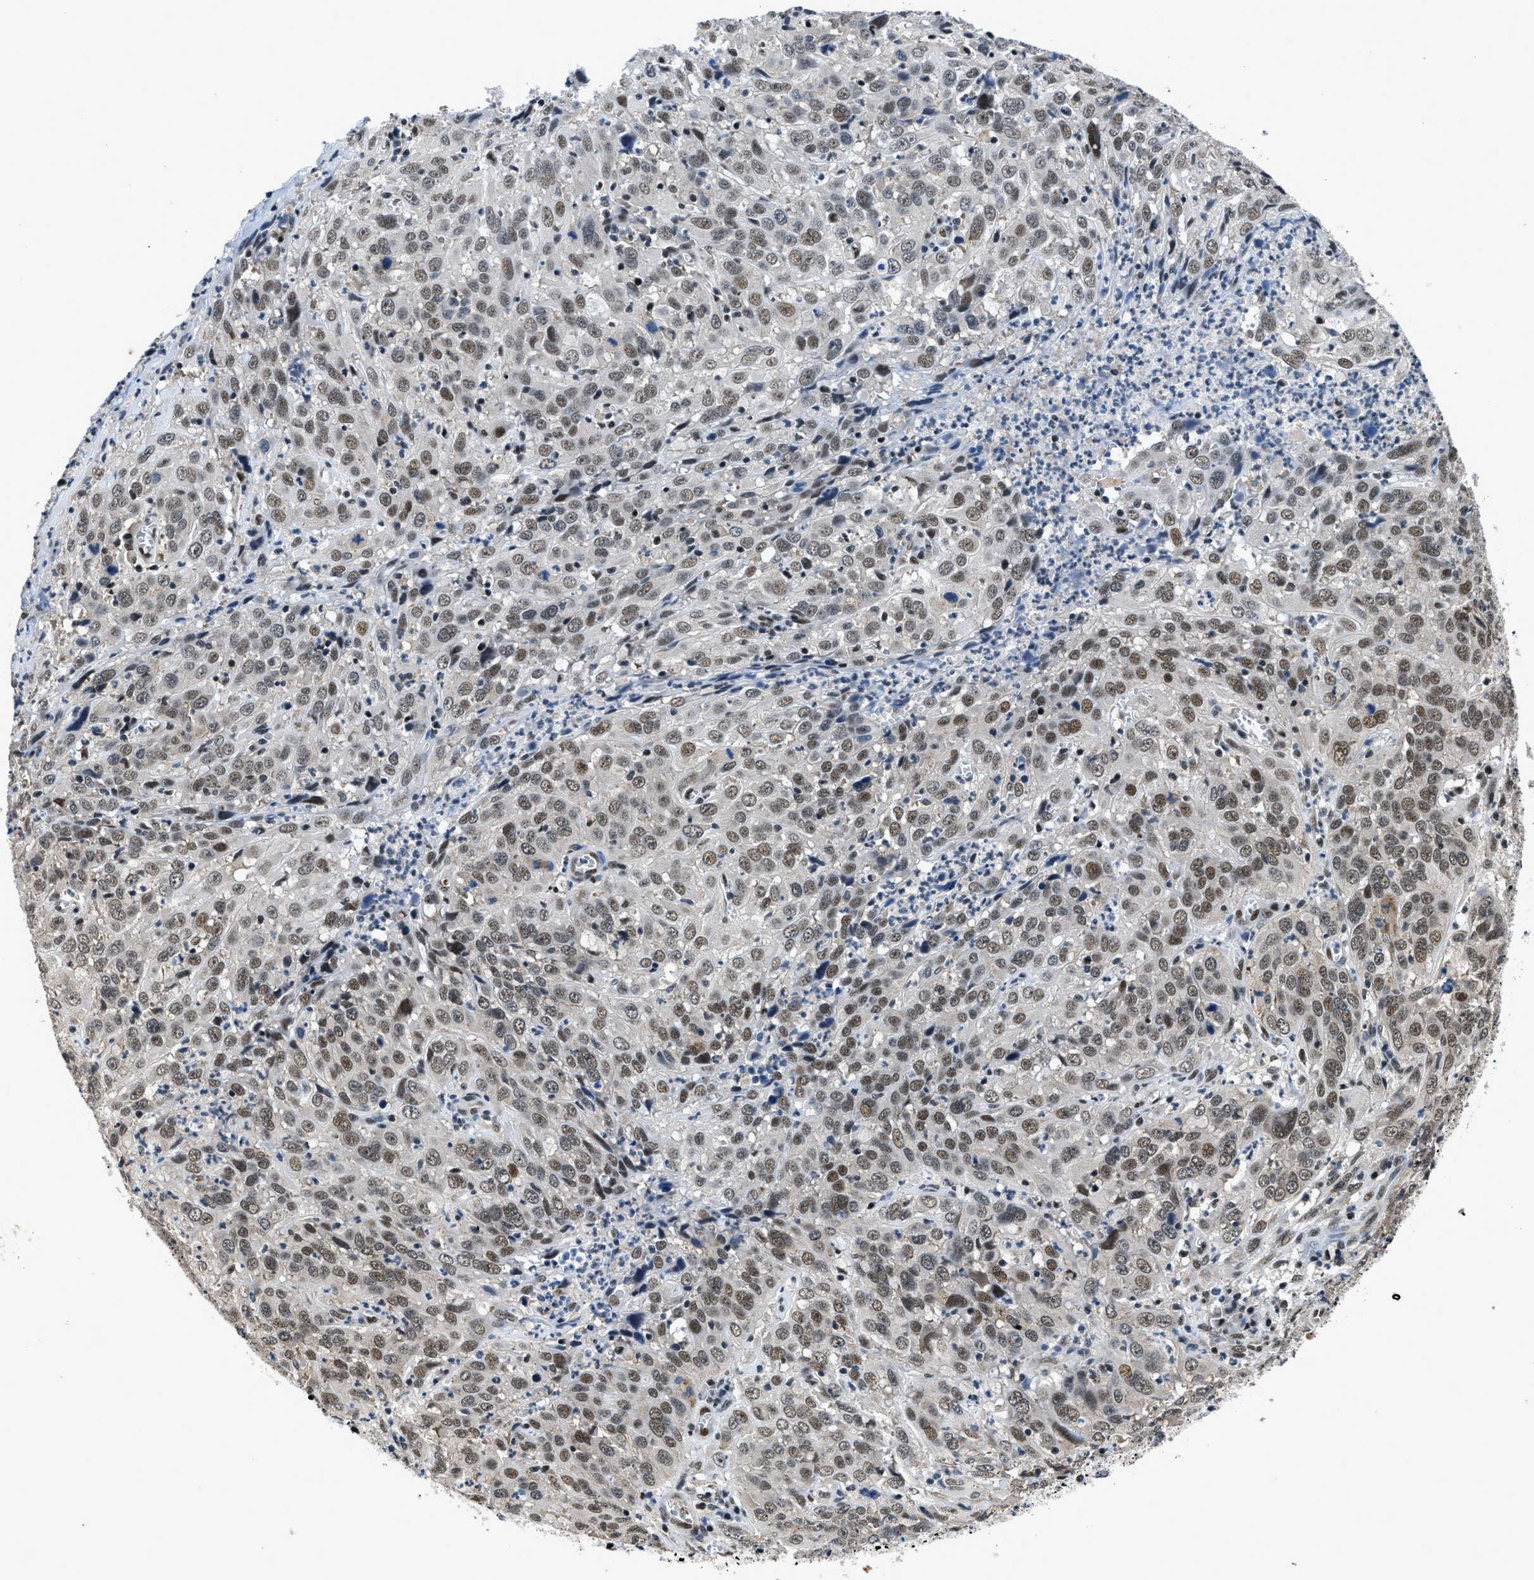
{"staining": {"intensity": "strong", "quantity": ">75%", "location": "nuclear"}, "tissue": "cervical cancer", "cell_type": "Tumor cells", "image_type": "cancer", "snomed": [{"axis": "morphology", "description": "Squamous cell carcinoma, NOS"}, {"axis": "topography", "description": "Cervix"}], "caption": "This micrograph exhibits cervical cancer stained with immunohistochemistry (IHC) to label a protein in brown. The nuclear of tumor cells show strong positivity for the protein. Nuclei are counter-stained blue.", "gene": "HNRNPH2", "patient": {"sex": "female", "age": 32}}